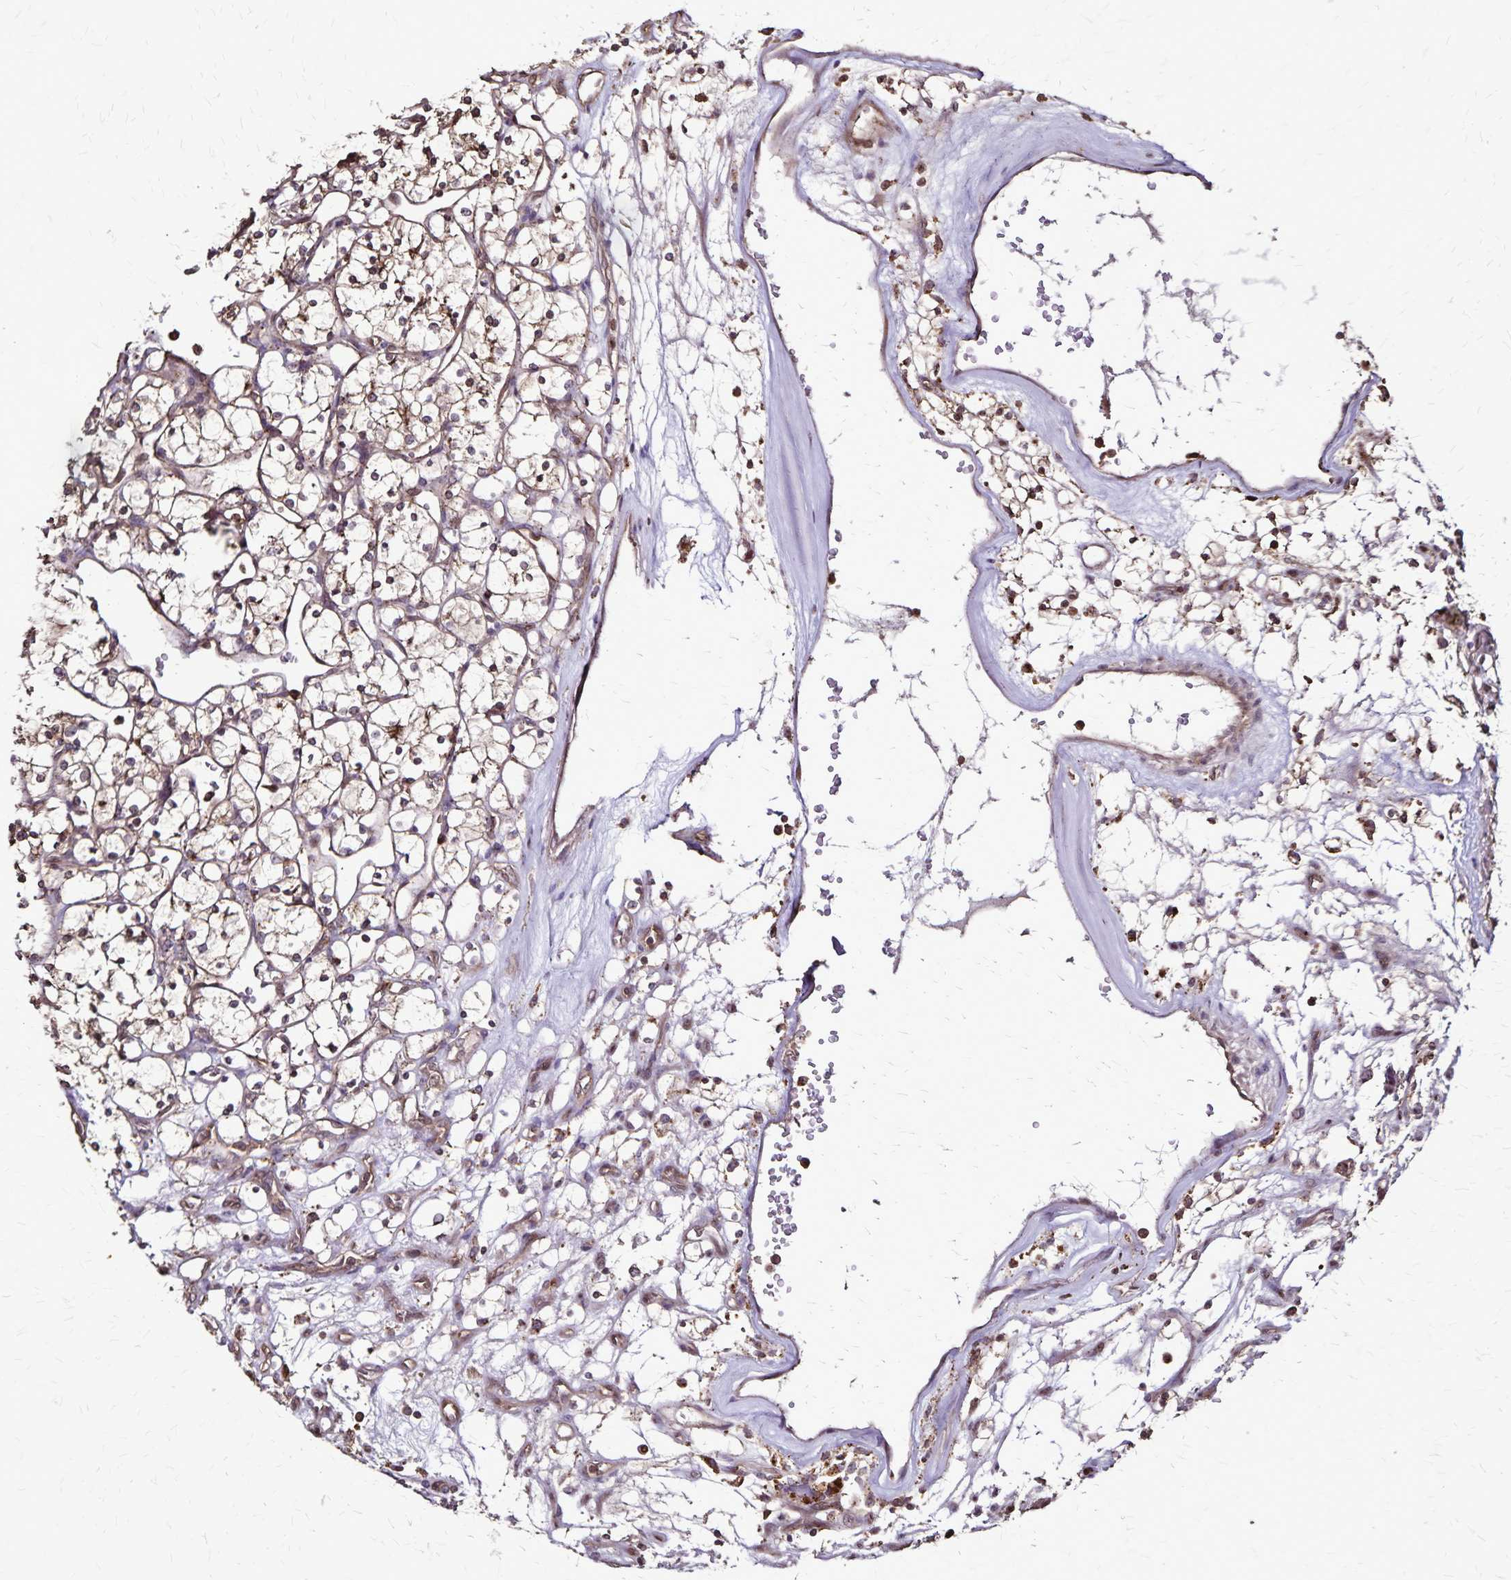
{"staining": {"intensity": "moderate", "quantity": ">75%", "location": "cytoplasmic/membranous"}, "tissue": "renal cancer", "cell_type": "Tumor cells", "image_type": "cancer", "snomed": [{"axis": "morphology", "description": "Adenocarcinoma, NOS"}, {"axis": "topography", "description": "Kidney"}], "caption": "Immunohistochemical staining of renal adenocarcinoma exhibits medium levels of moderate cytoplasmic/membranous staining in about >75% of tumor cells. The staining was performed using DAB (3,3'-diaminobenzidine) to visualize the protein expression in brown, while the nuclei were stained in blue with hematoxylin (Magnification: 20x).", "gene": "CHMP1B", "patient": {"sex": "female", "age": 69}}